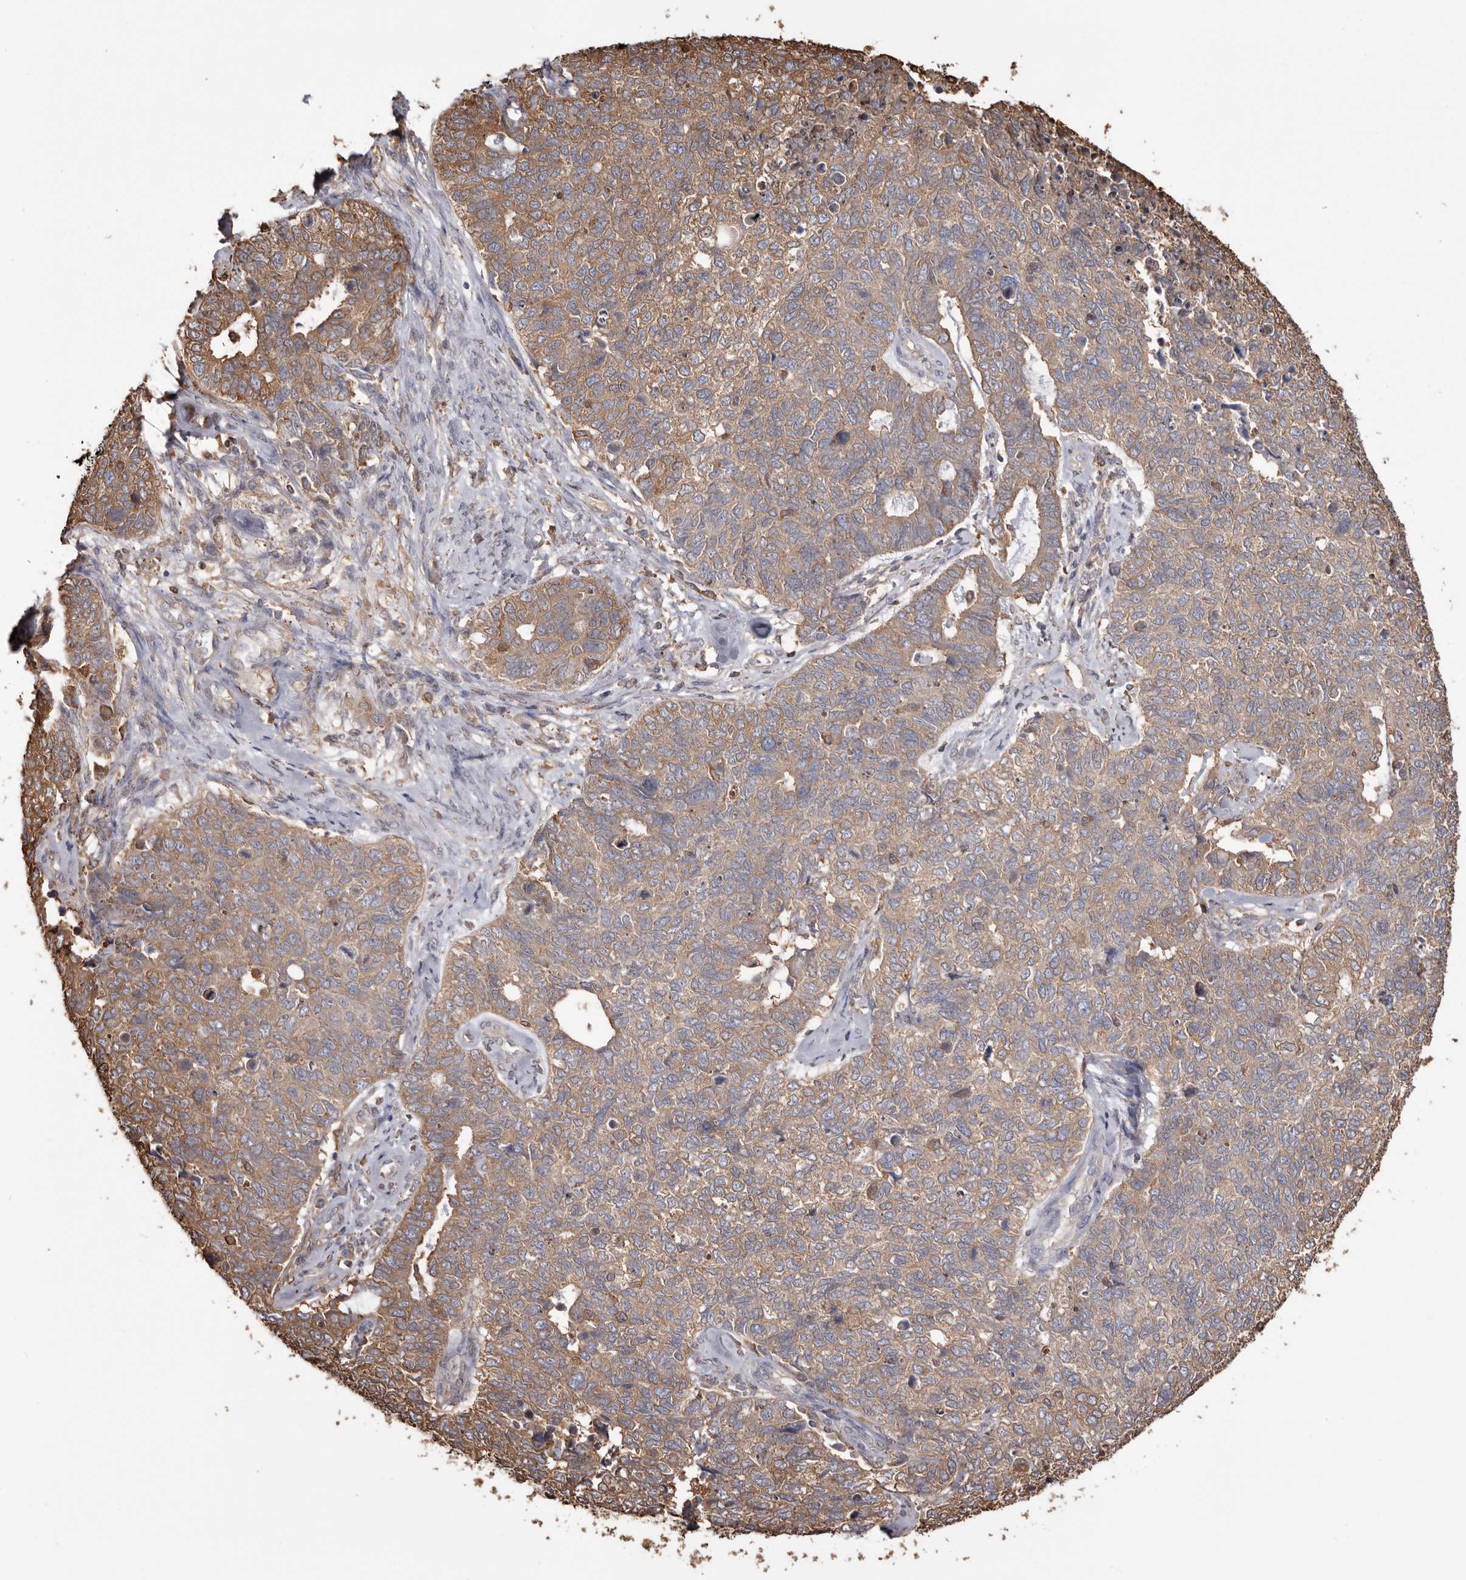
{"staining": {"intensity": "moderate", "quantity": ">75%", "location": "cytoplasmic/membranous"}, "tissue": "cervical cancer", "cell_type": "Tumor cells", "image_type": "cancer", "snomed": [{"axis": "morphology", "description": "Squamous cell carcinoma, NOS"}, {"axis": "topography", "description": "Cervix"}], "caption": "Protein staining shows moderate cytoplasmic/membranous staining in approximately >75% of tumor cells in squamous cell carcinoma (cervical). The staining was performed using DAB to visualize the protein expression in brown, while the nuclei were stained in blue with hematoxylin (Magnification: 20x).", "gene": "PKM", "patient": {"sex": "female", "age": 63}}